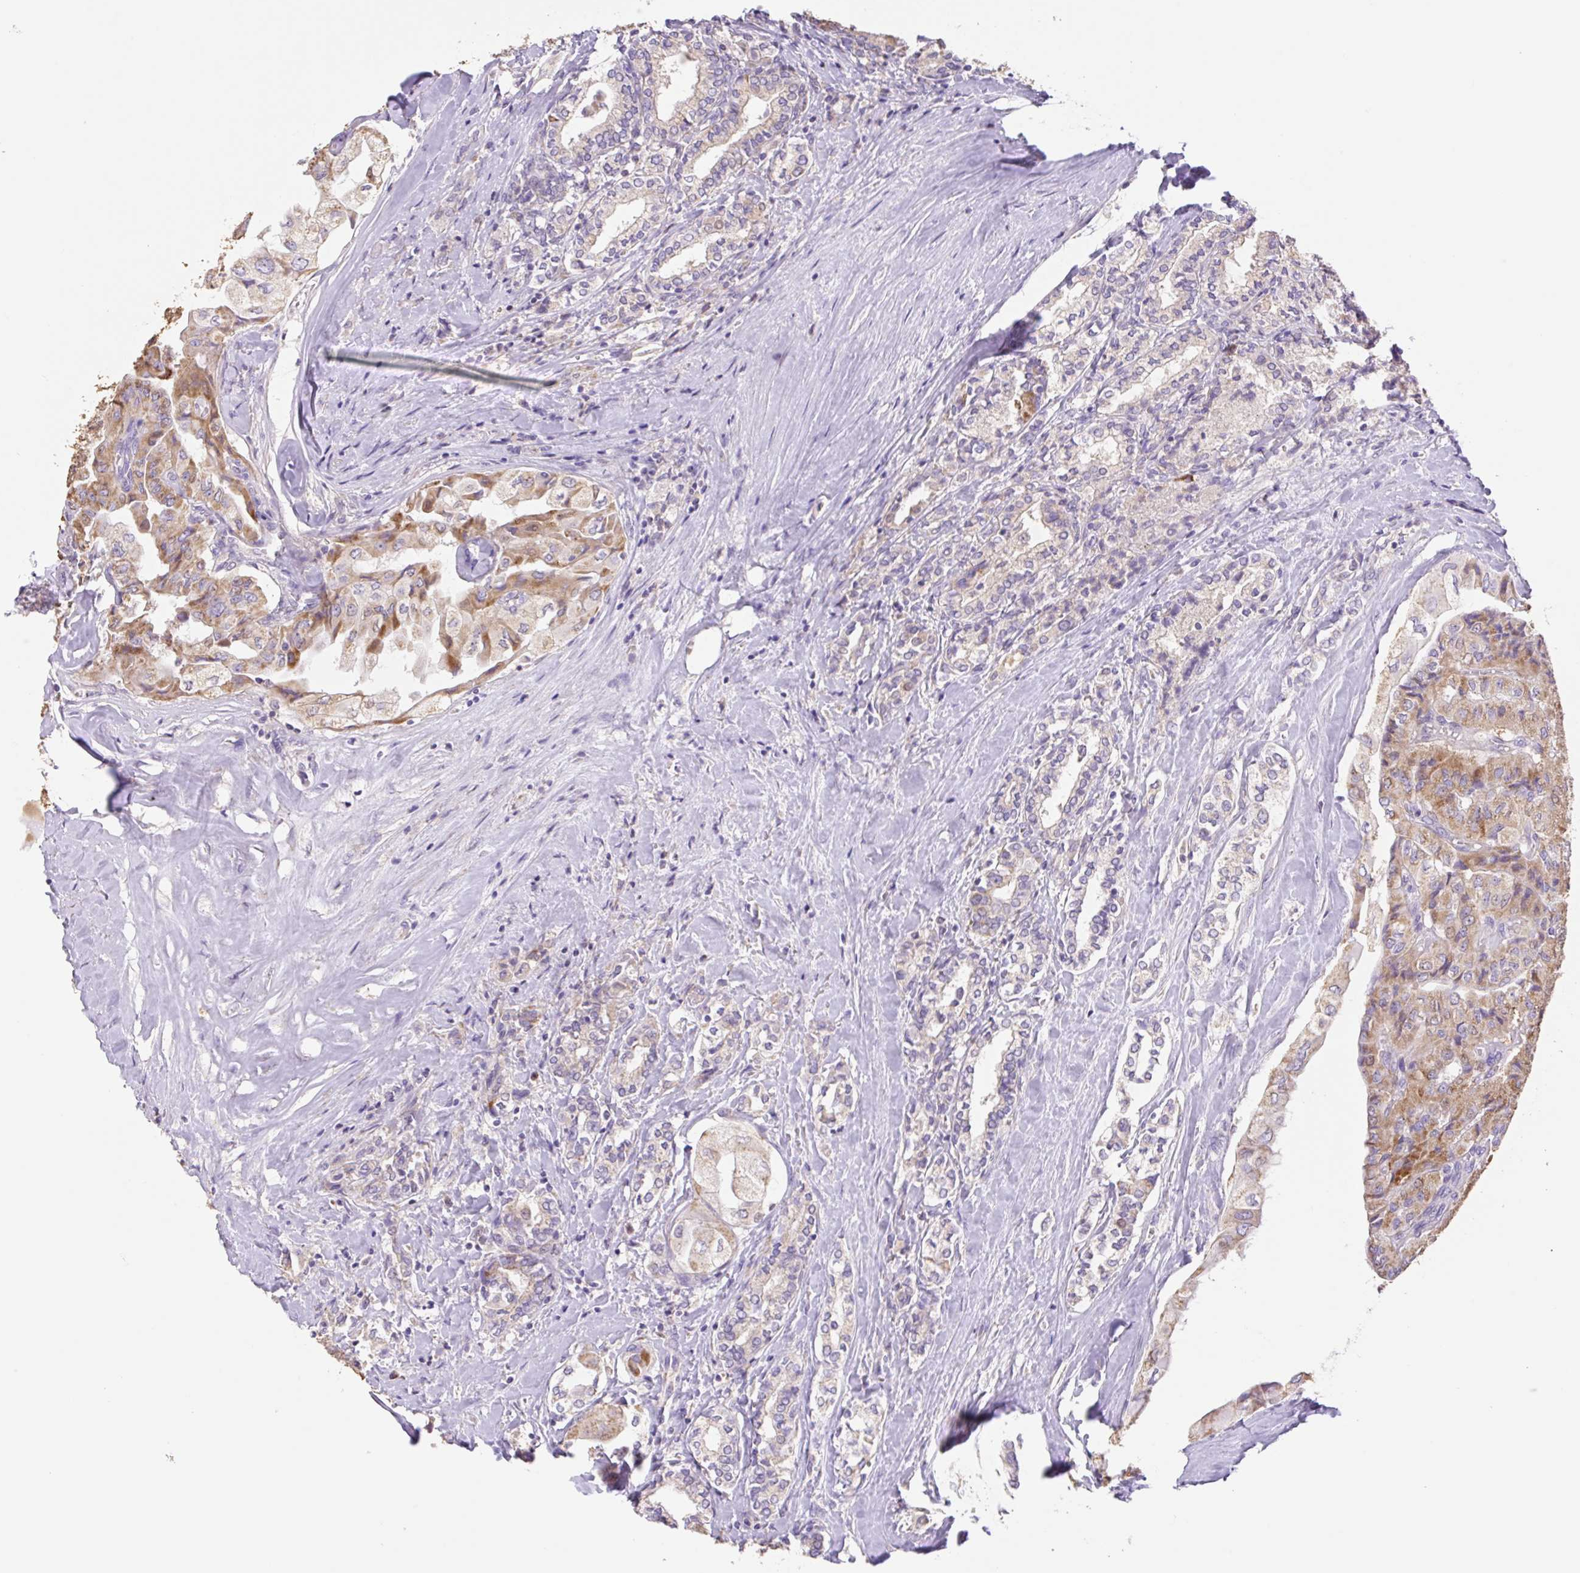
{"staining": {"intensity": "moderate", "quantity": ">75%", "location": "cytoplasmic/membranous"}, "tissue": "thyroid cancer", "cell_type": "Tumor cells", "image_type": "cancer", "snomed": [{"axis": "morphology", "description": "Normal tissue, NOS"}, {"axis": "morphology", "description": "Papillary adenocarcinoma, NOS"}, {"axis": "topography", "description": "Thyroid gland"}], "caption": "Immunohistochemistry staining of thyroid papillary adenocarcinoma, which demonstrates medium levels of moderate cytoplasmic/membranous staining in approximately >75% of tumor cells indicating moderate cytoplasmic/membranous protein positivity. The staining was performed using DAB (brown) for protein detection and nuclei were counterstained in hematoxylin (blue).", "gene": "COPZ2", "patient": {"sex": "female", "age": 59}}